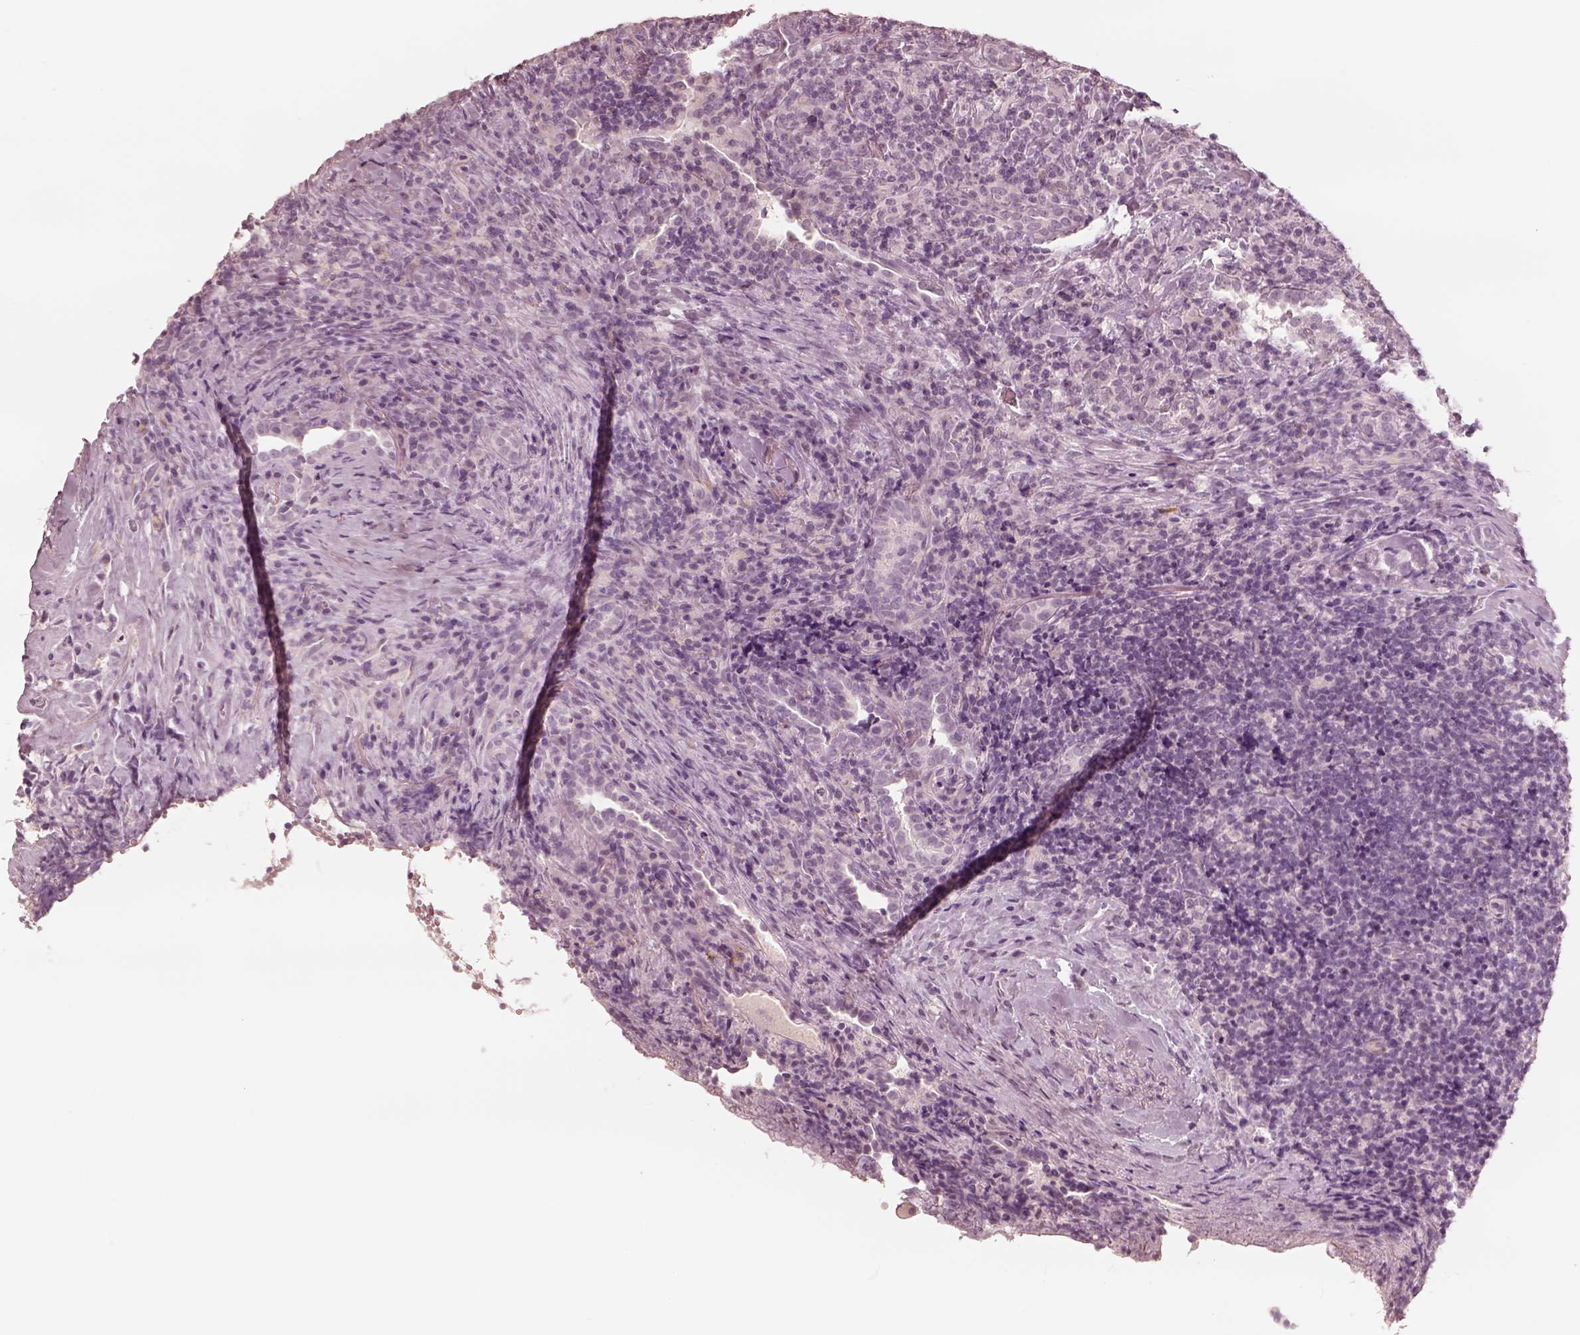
{"staining": {"intensity": "negative", "quantity": "none", "location": "none"}, "tissue": "lymphoma", "cell_type": "Tumor cells", "image_type": "cancer", "snomed": [{"axis": "morphology", "description": "Hodgkin's disease, NOS"}, {"axis": "topography", "description": "Lung"}], "caption": "DAB (3,3'-diaminobenzidine) immunohistochemical staining of Hodgkin's disease displays no significant positivity in tumor cells.", "gene": "DNAAF9", "patient": {"sex": "male", "age": 17}}